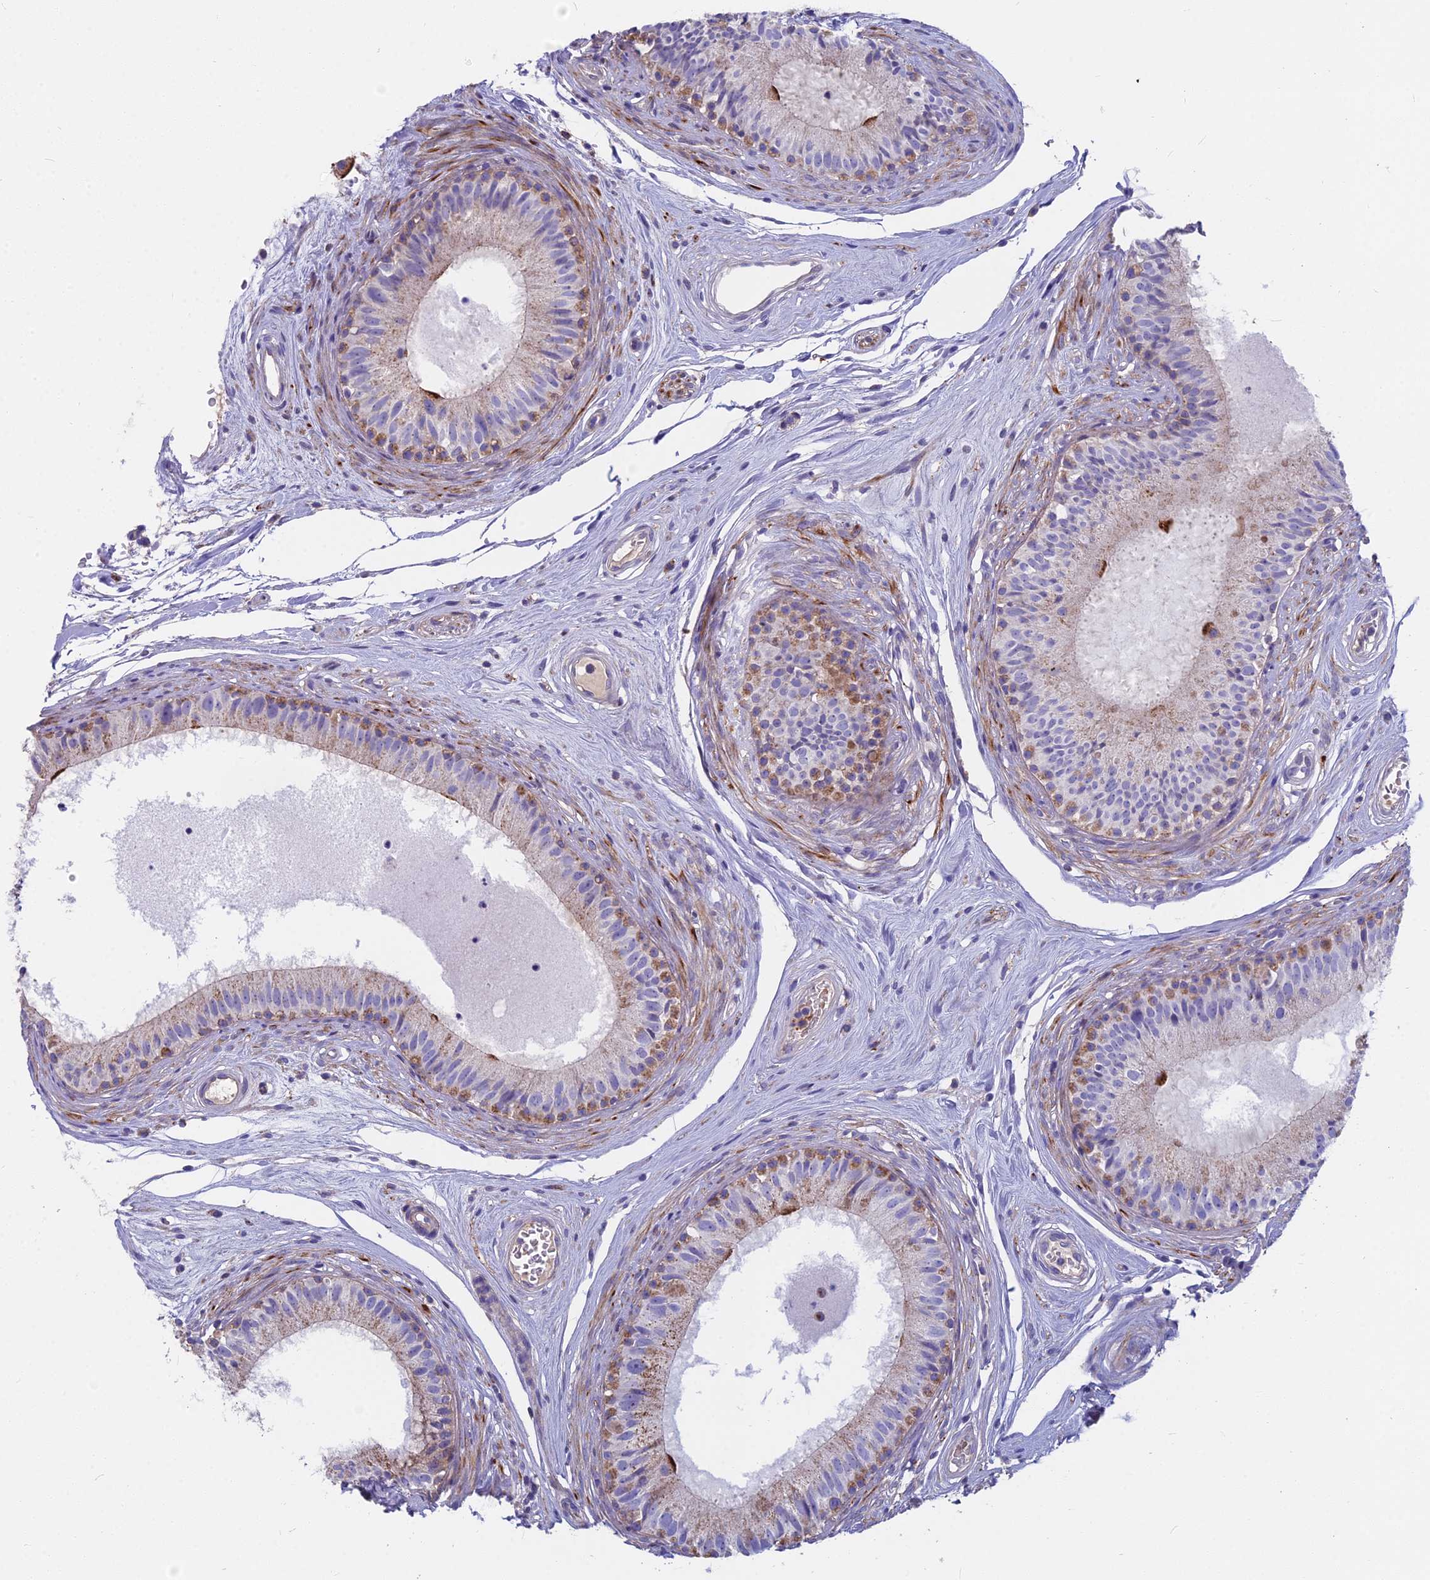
{"staining": {"intensity": "moderate", "quantity": "<25%", "location": "cytoplasmic/membranous"}, "tissue": "epididymis", "cell_type": "Glandular cells", "image_type": "normal", "snomed": [{"axis": "morphology", "description": "Normal tissue, NOS"}, {"axis": "topography", "description": "Epididymis"}], "caption": "Immunohistochemical staining of benign epididymis displays low levels of moderate cytoplasmic/membranous staining in approximately <25% of glandular cells. The protein is stained brown, and the nuclei are stained in blue (DAB (3,3'-diaminobenzidine) IHC with brightfield microscopy, high magnification).", "gene": "FRMPD1", "patient": {"sex": "male", "age": 74}}